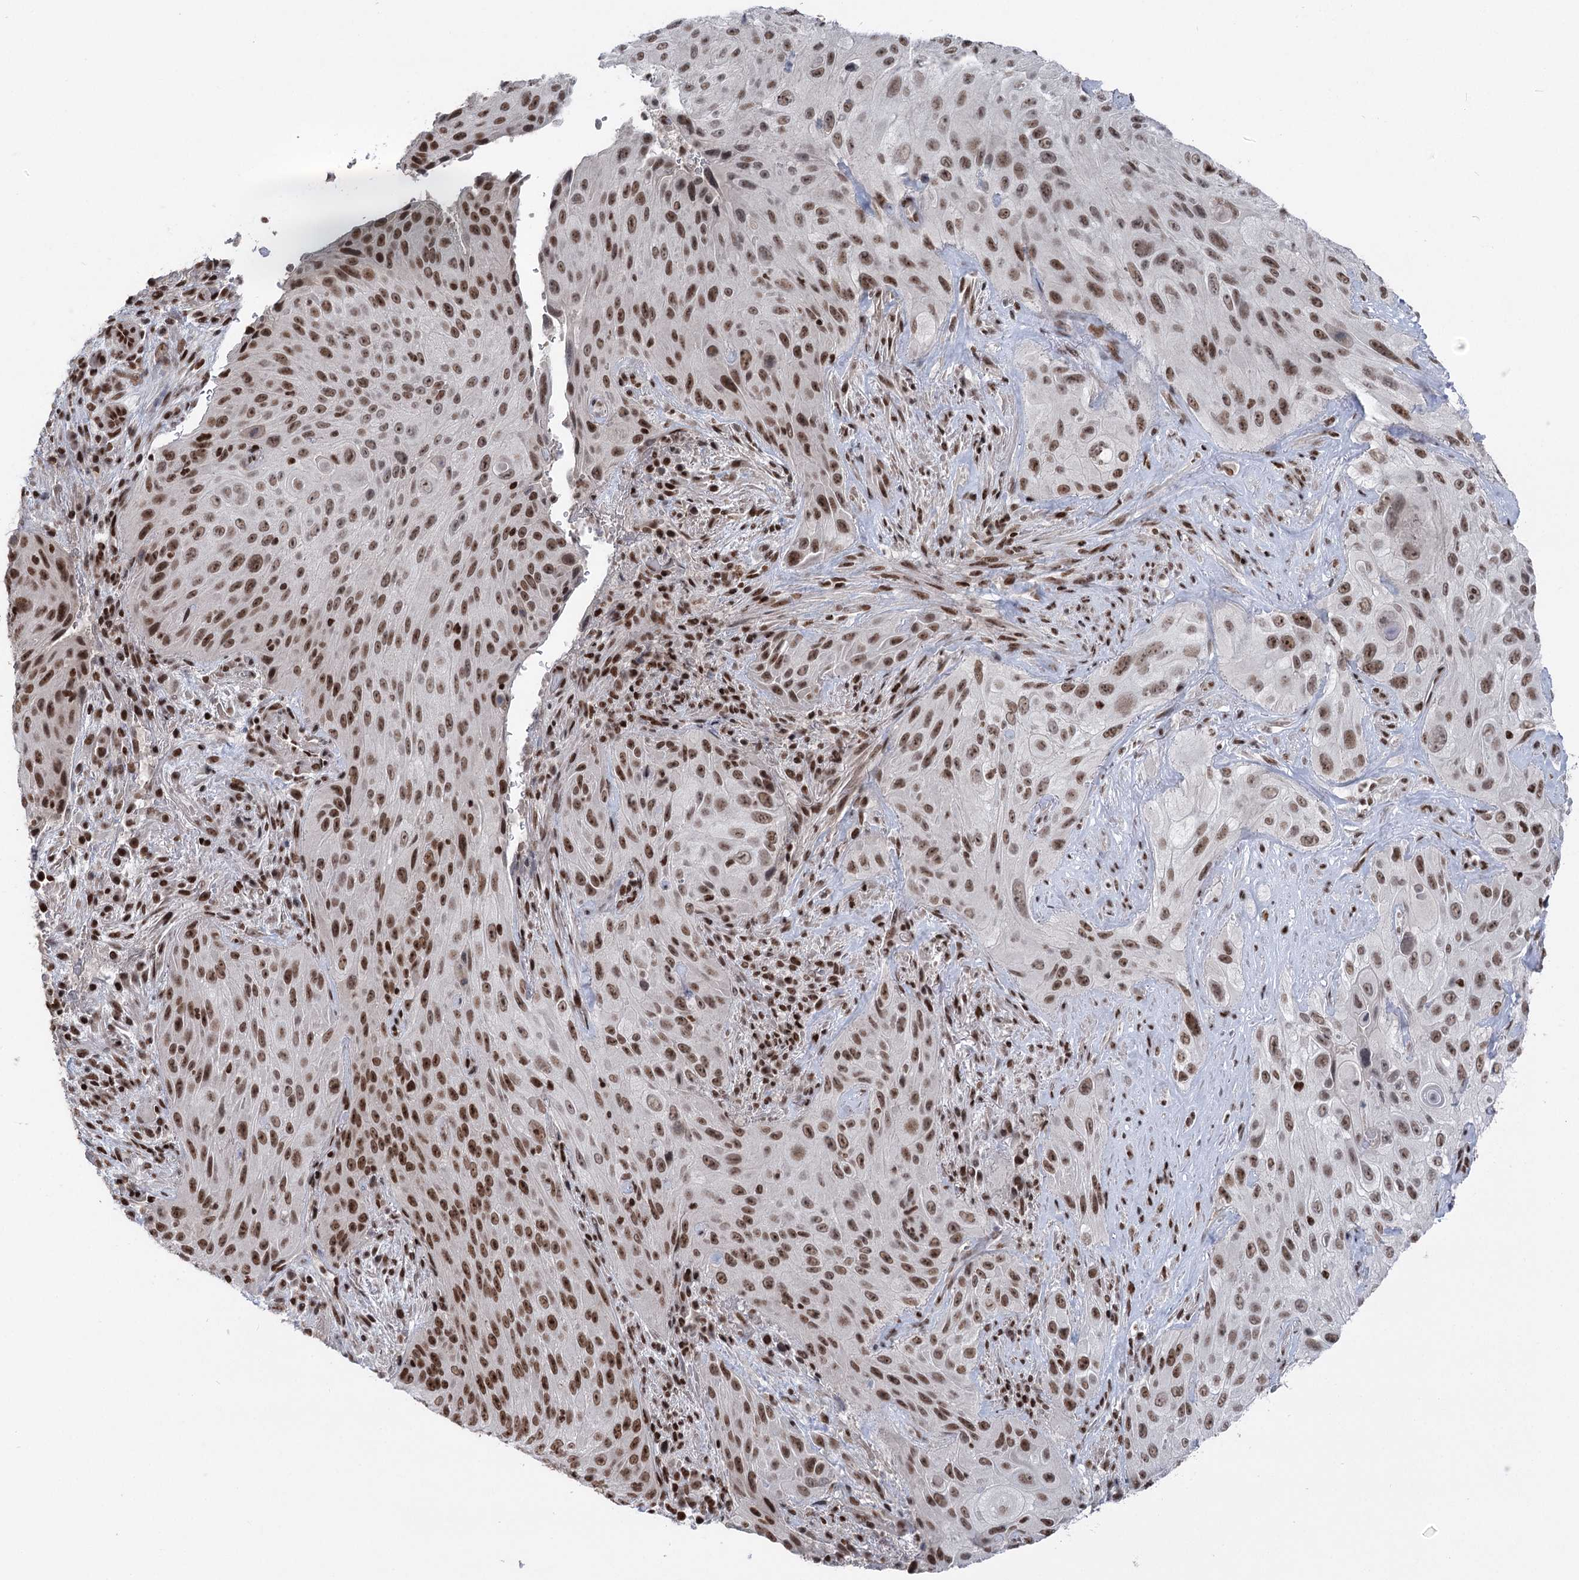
{"staining": {"intensity": "strong", "quantity": ">75%", "location": "nuclear"}, "tissue": "cervical cancer", "cell_type": "Tumor cells", "image_type": "cancer", "snomed": [{"axis": "morphology", "description": "Squamous cell carcinoma, NOS"}, {"axis": "topography", "description": "Cervix"}], "caption": "Tumor cells display high levels of strong nuclear positivity in approximately >75% of cells in cervical cancer (squamous cell carcinoma).", "gene": "CGGBP1", "patient": {"sex": "female", "age": 42}}